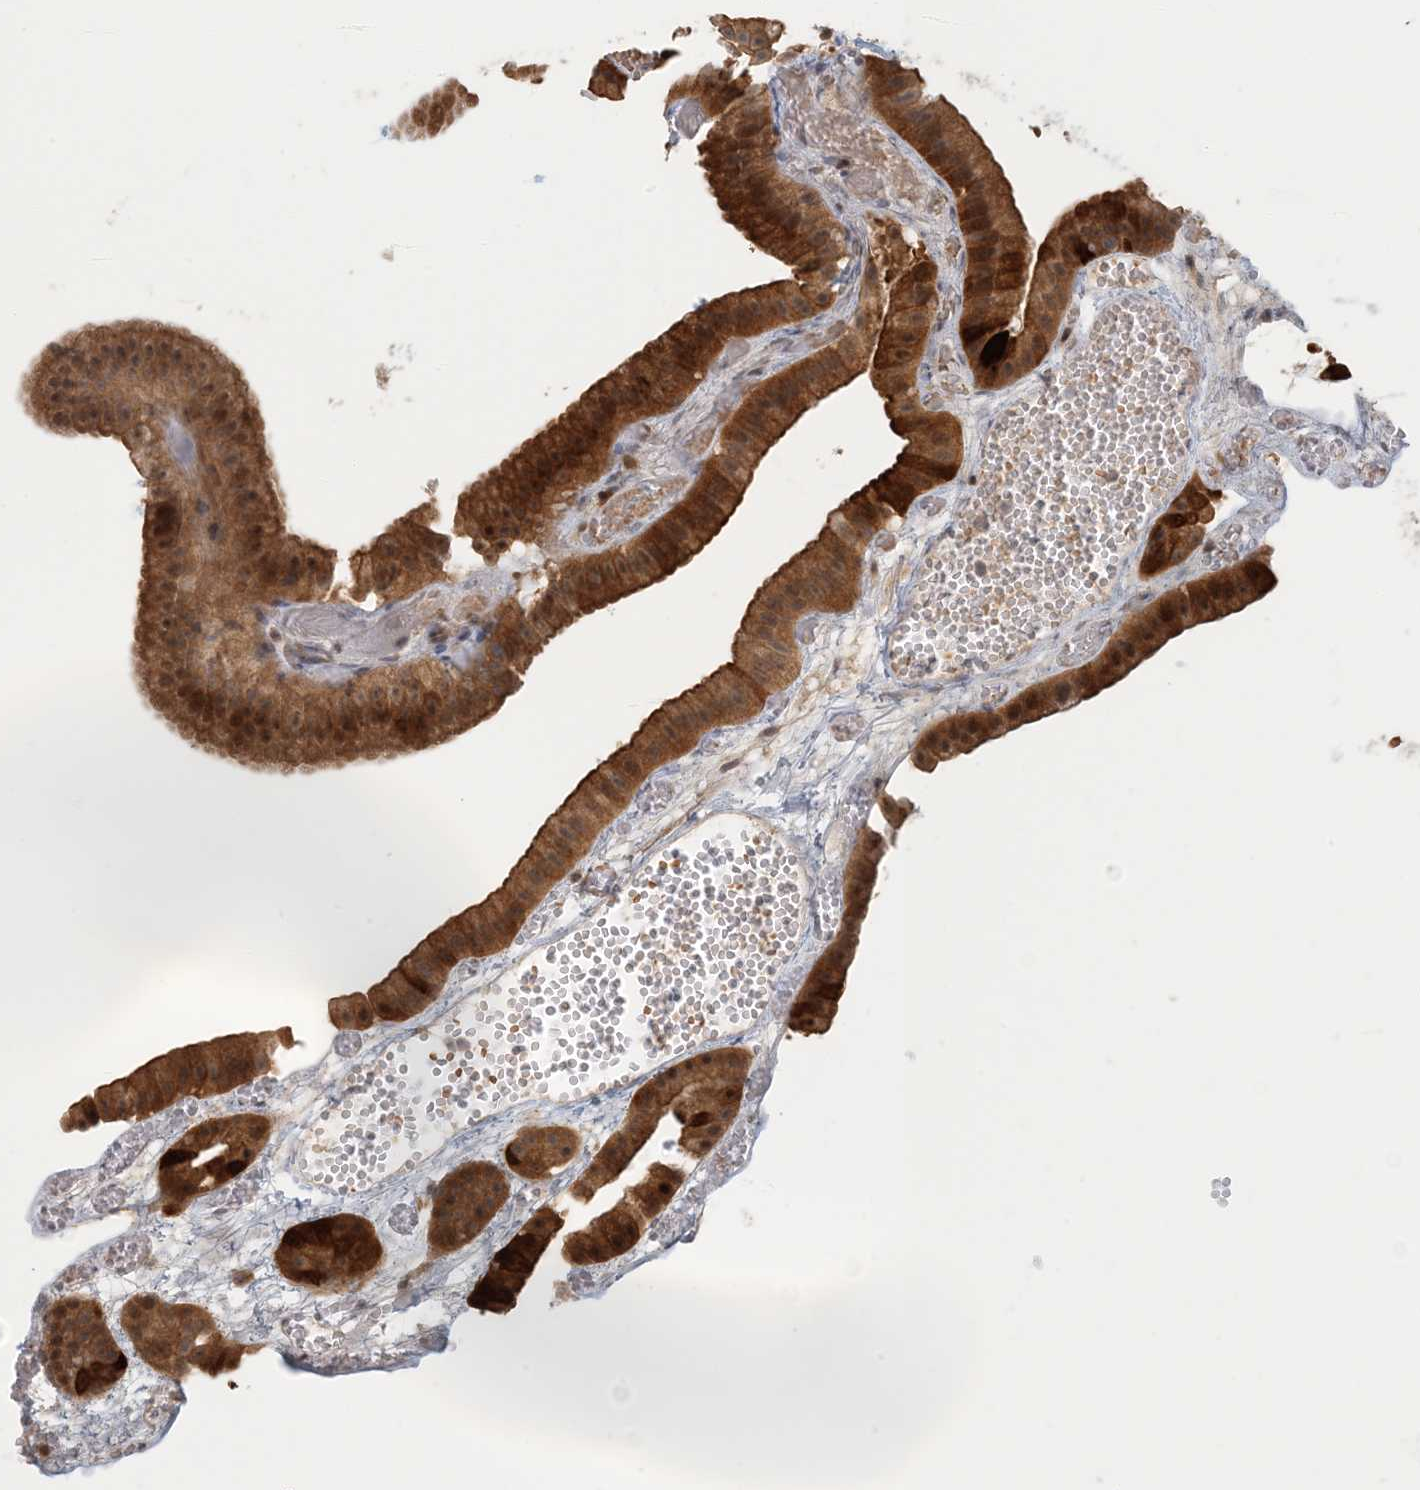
{"staining": {"intensity": "strong", "quantity": ">75%", "location": "cytoplasmic/membranous,nuclear"}, "tissue": "gallbladder", "cell_type": "Glandular cells", "image_type": "normal", "snomed": [{"axis": "morphology", "description": "Normal tissue, NOS"}, {"axis": "topography", "description": "Gallbladder"}], "caption": "The micrograph reveals immunohistochemical staining of normal gallbladder. There is strong cytoplasmic/membranous,nuclear positivity is seen in about >75% of glandular cells.", "gene": "MAPKBP1", "patient": {"sex": "female", "age": 64}}